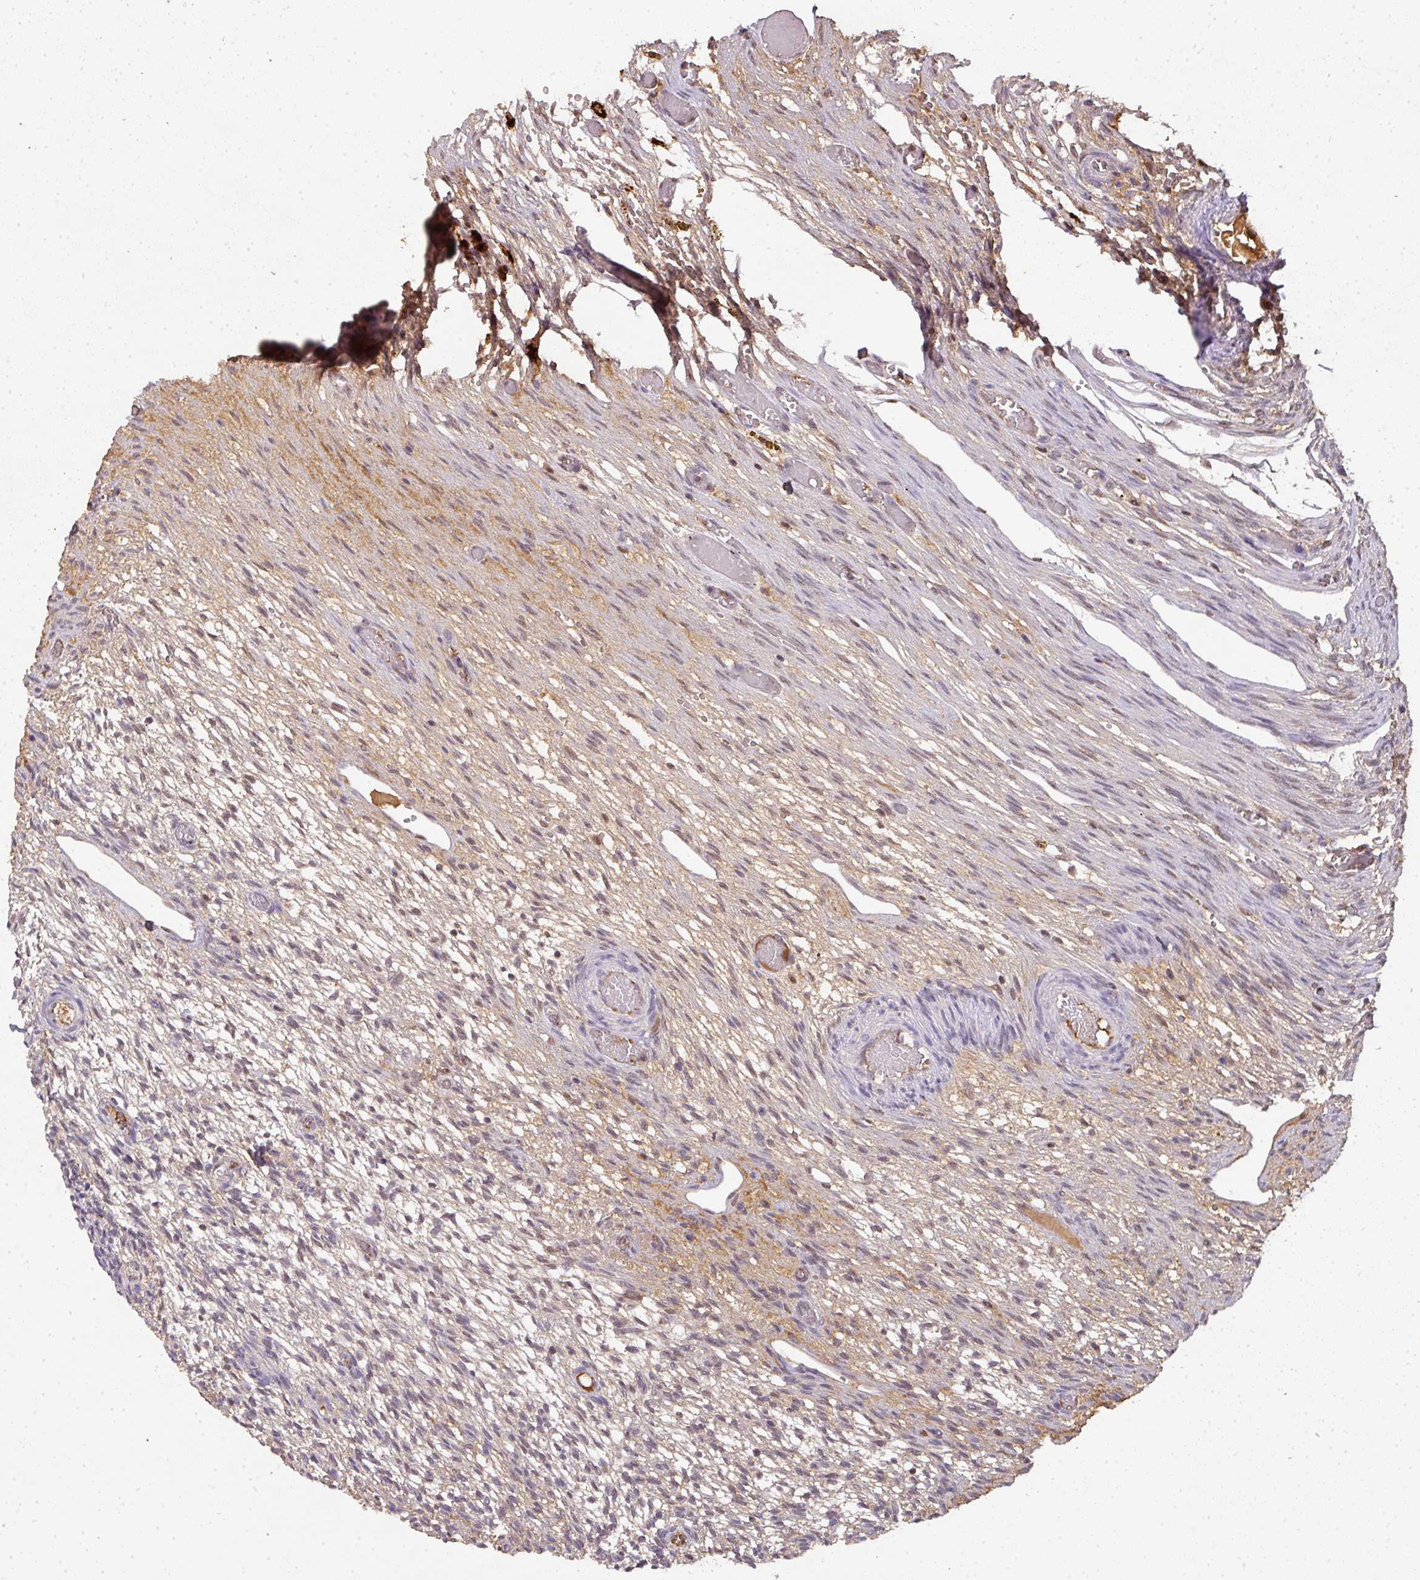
{"staining": {"intensity": "weak", "quantity": "<25%", "location": "cytoplasmic/membranous,nuclear"}, "tissue": "ovary", "cell_type": "Ovarian stroma cells", "image_type": "normal", "snomed": [{"axis": "morphology", "description": "Normal tissue, NOS"}, {"axis": "topography", "description": "Ovary"}], "caption": "Ovarian stroma cells are negative for brown protein staining in benign ovary. (Immunohistochemistry (ihc), brightfield microscopy, high magnification).", "gene": "RANBP9", "patient": {"sex": "female", "age": 67}}